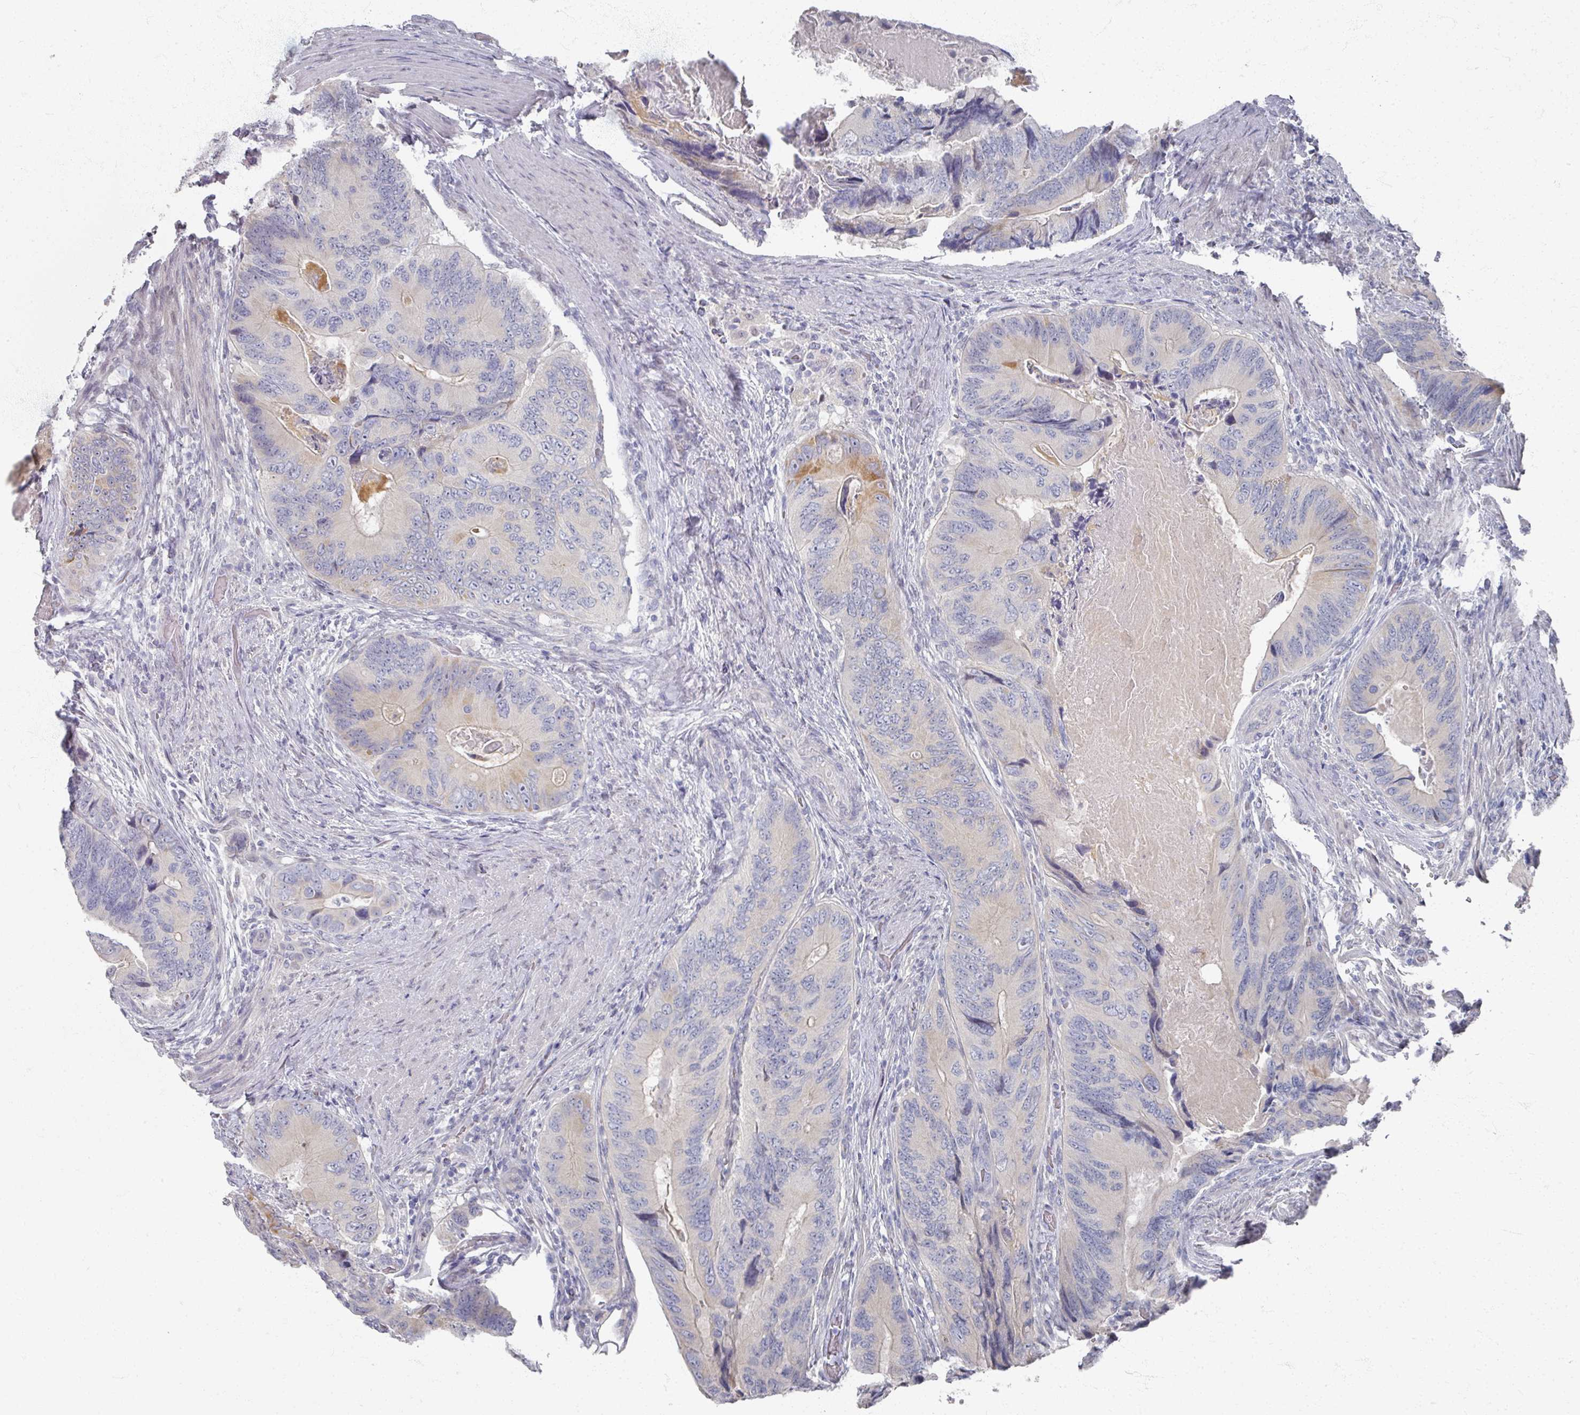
{"staining": {"intensity": "moderate", "quantity": "<25%", "location": "cytoplasmic/membranous"}, "tissue": "colorectal cancer", "cell_type": "Tumor cells", "image_type": "cancer", "snomed": [{"axis": "morphology", "description": "Adenocarcinoma, NOS"}, {"axis": "topography", "description": "Colon"}], "caption": "Immunohistochemistry of human colorectal adenocarcinoma demonstrates low levels of moderate cytoplasmic/membranous staining in approximately <25% of tumor cells. (Stains: DAB (3,3'-diaminobenzidine) in brown, nuclei in blue, Microscopy: brightfield microscopy at high magnification).", "gene": "TTYH3", "patient": {"sex": "male", "age": 84}}